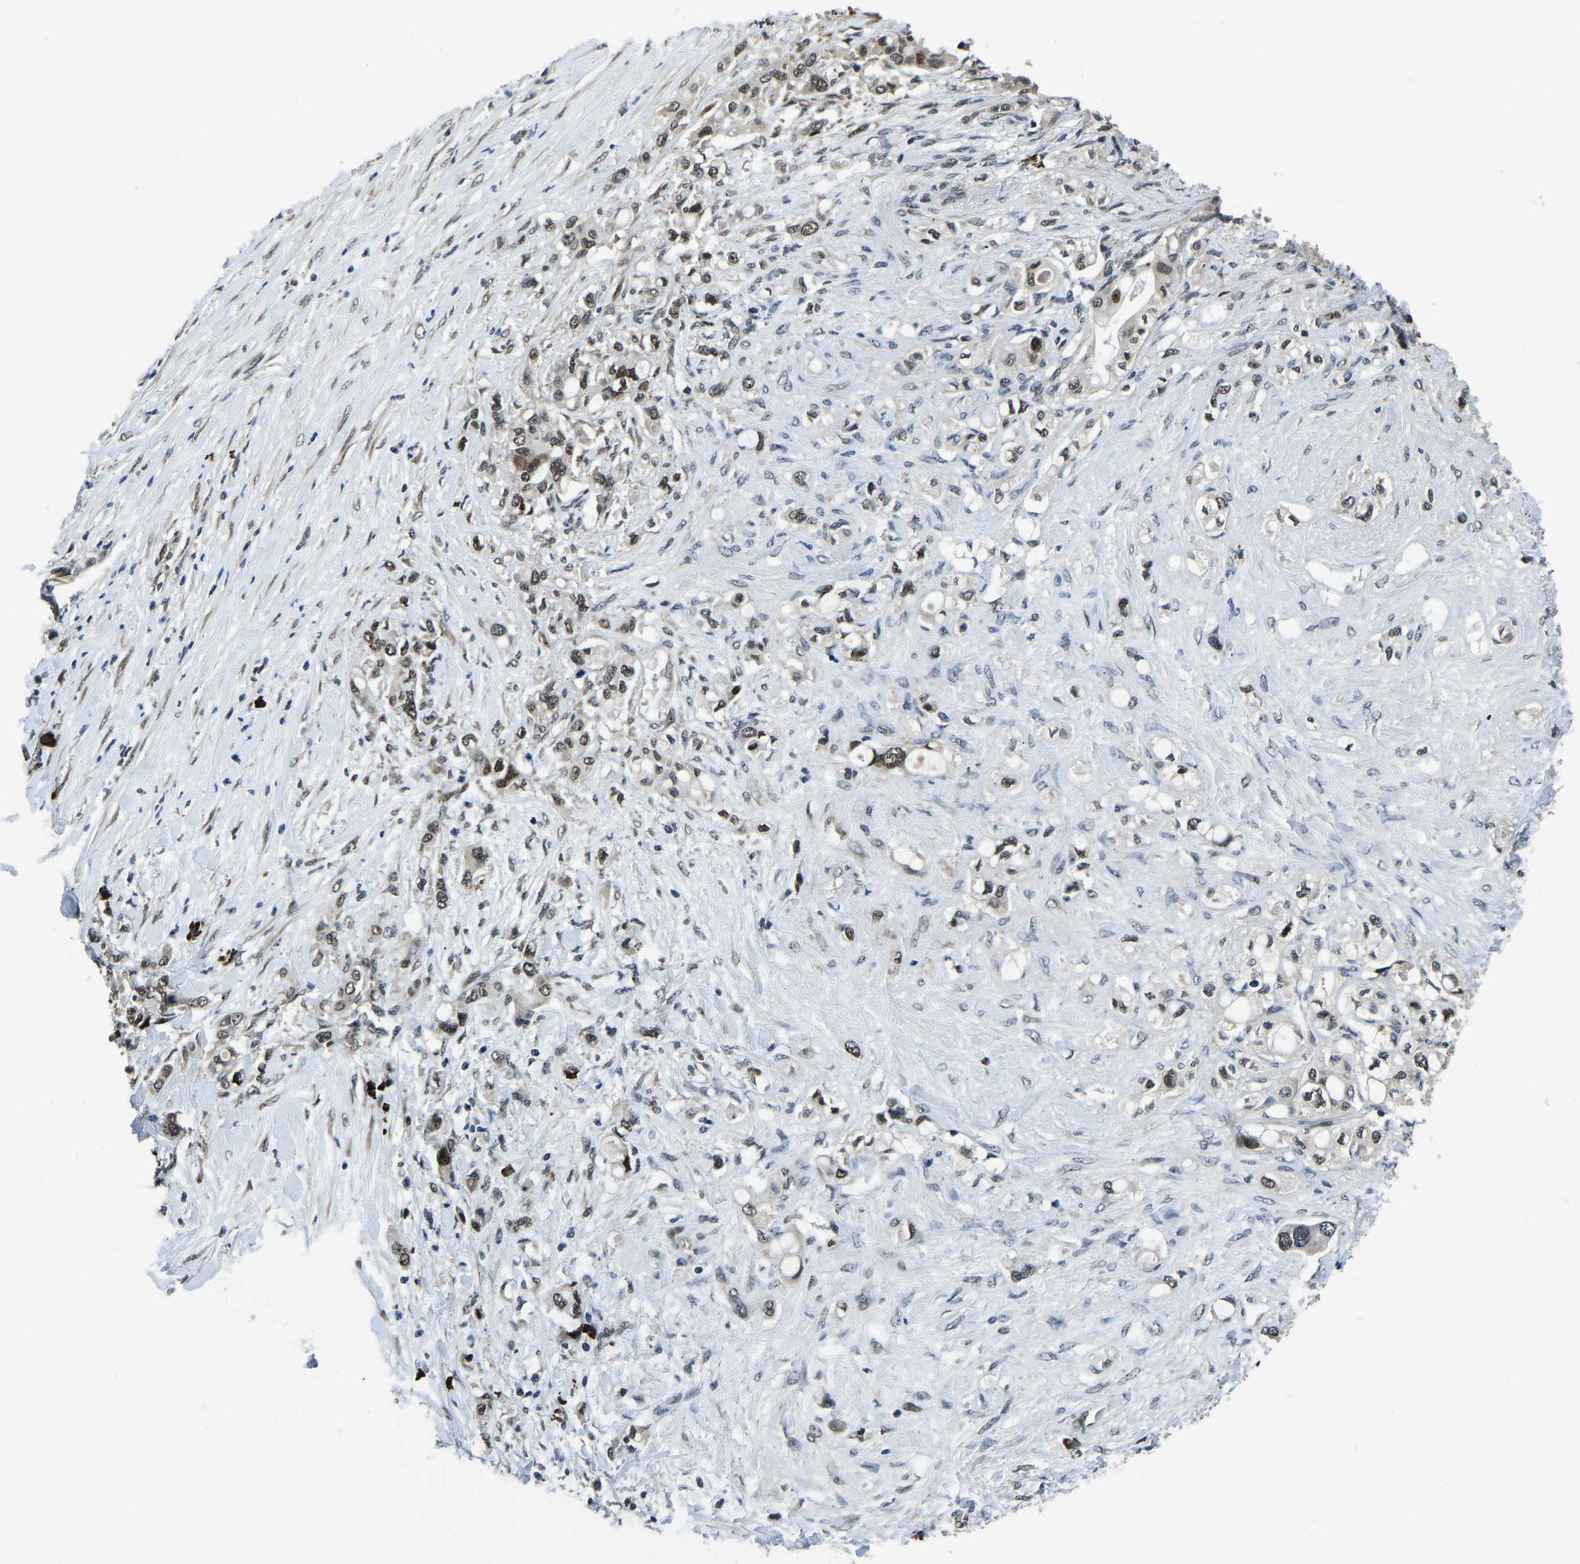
{"staining": {"intensity": "moderate", "quantity": ">75%", "location": "cytoplasmic/membranous,nuclear"}, "tissue": "pancreatic cancer", "cell_type": "Tumor cells", "image_type": "cancer", "snomed": [{"axis": "morphology", "description": "Adenocarcinoma, NOS"}, {"axis": "topography", "description": "Pancreas"}], "caption": "Tumor cells show medium levels of moderate cytoplasmic/membranous and nuclear expression in about >75% of cells in pancreatic cancer (adenocarcinoma).", "gene": "ING2", "patient": {"sex": "female", "age": 56}}